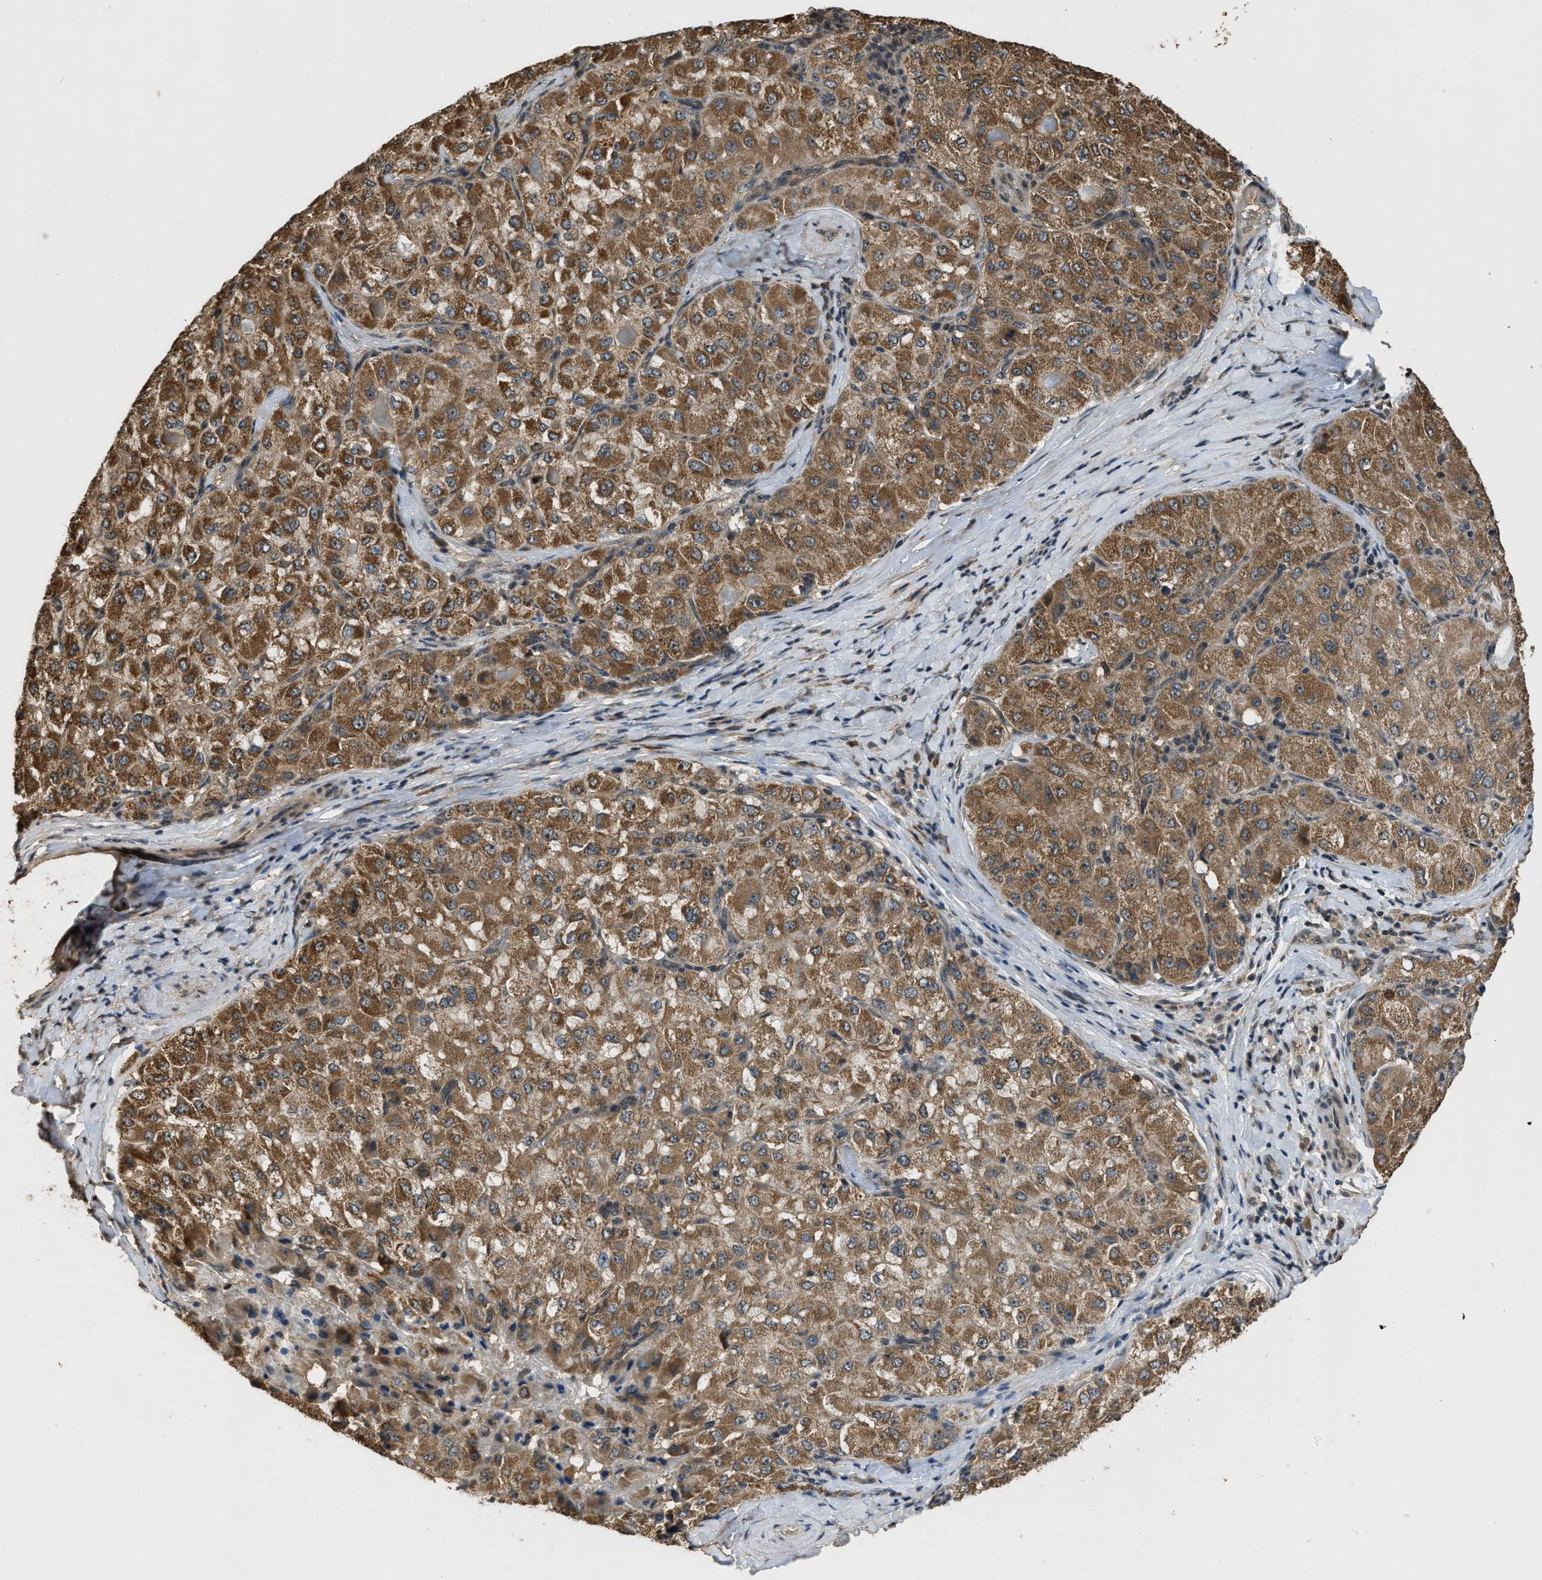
{"staining": {"intensity": "moderate", "quantity": ">75%", "location": "cytoplasmic/membranous"}, "tissue": "liver cancer", "cell_type": "Tumor cells", "image_type": "cancer", "snomed": [{"axis": "morphology", "description": "Carcinoma, Hepatocellular, NOS"}, {"axis": "topography", "description": "Liver"}], "caption": "Immunohistochemistry of human liver cancer (hepatocellular carcinoma) displays medium levels of moderate cytoplasmic/membranous expression in approximately >75% of tumor cells.", "gene": "DENND6B", "patient": {"sex": "male", "age": 80}}